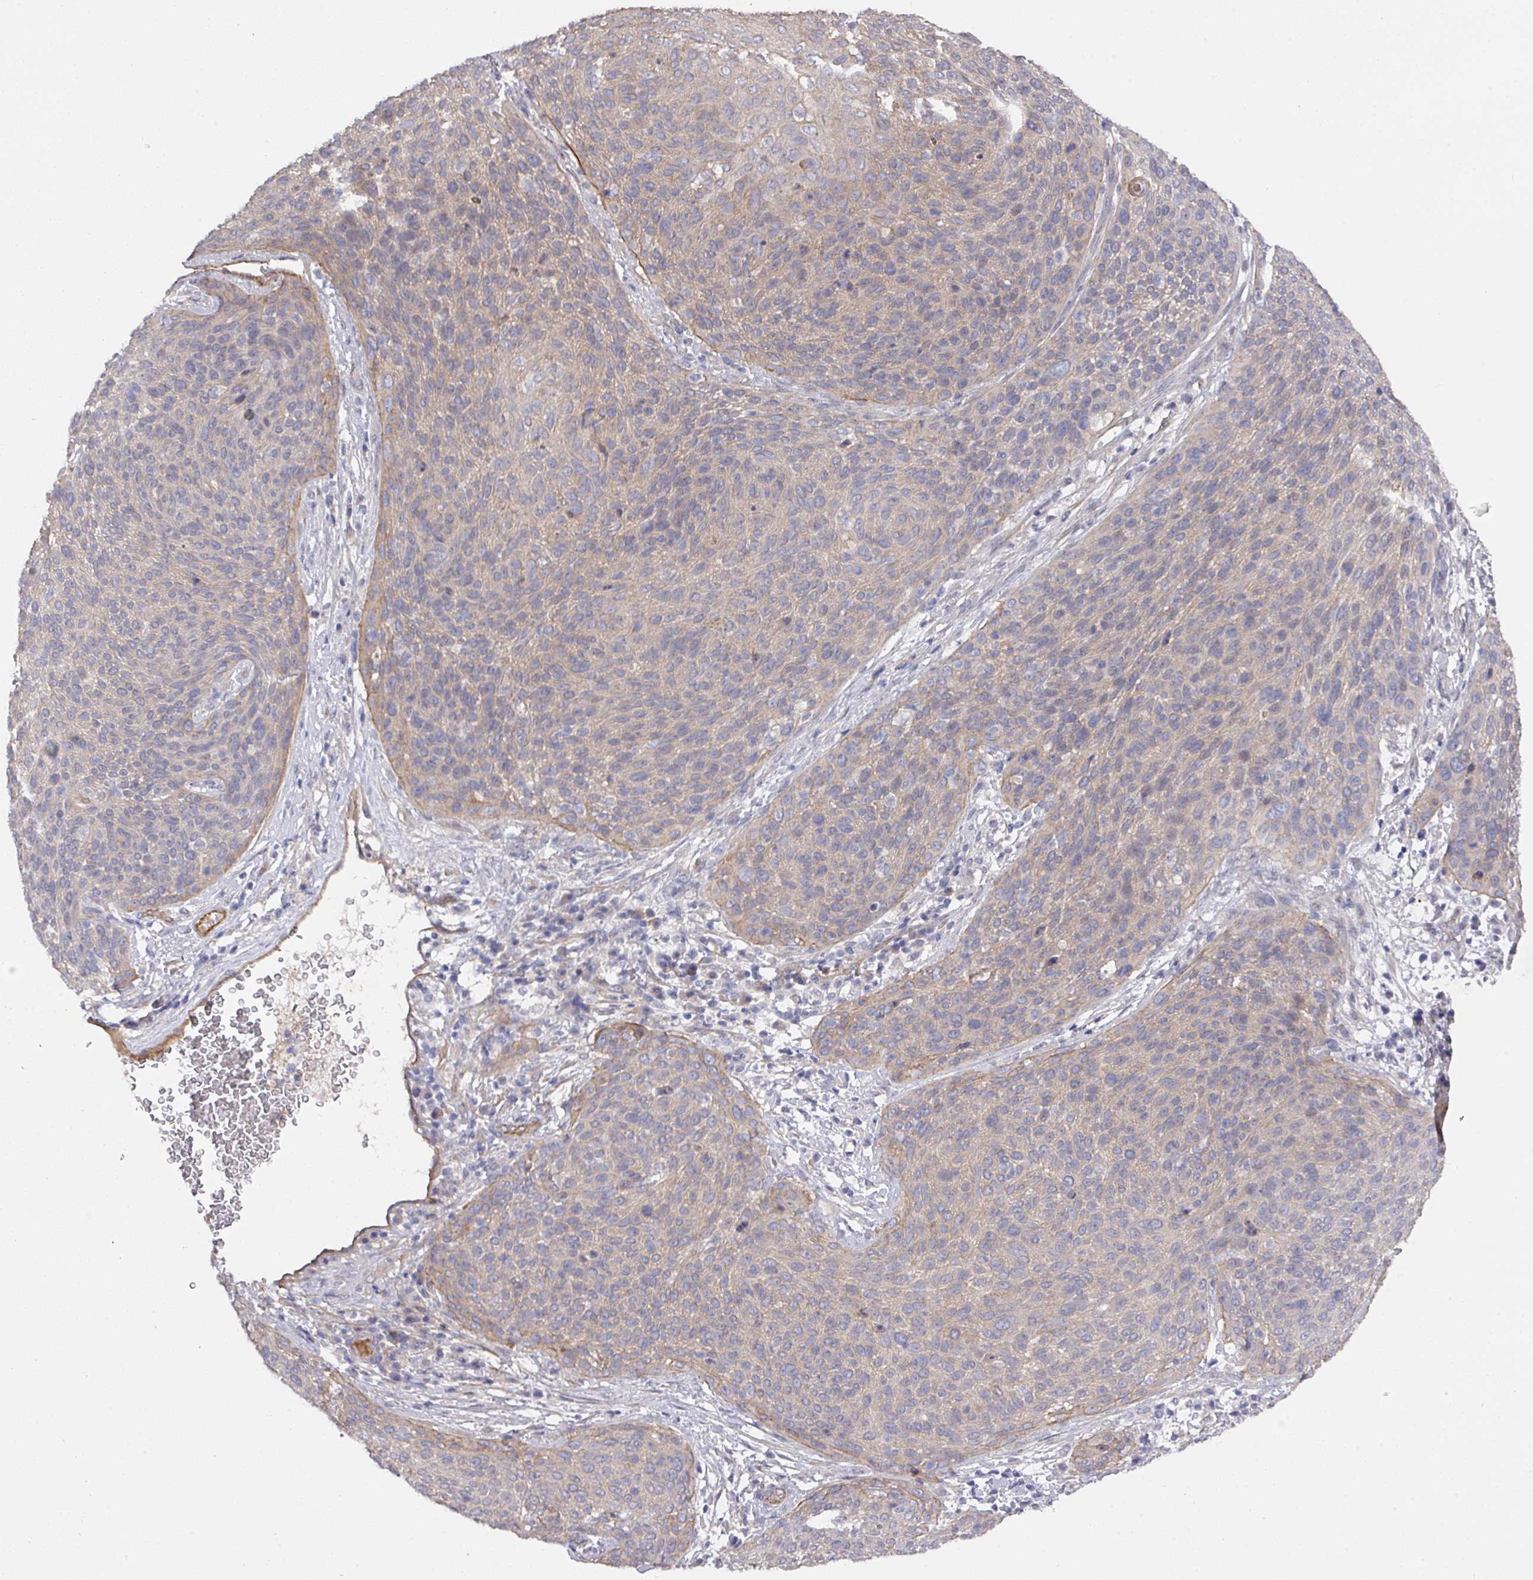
{"staining": {"intensity": "weak", "quantity": "<25%", "location": "cytoplasmic/membranous"}, "tissue": "cervical cancer", "cell_type": "Tumor cells", "image_type": "cancer", "snomed": [{"axis": "morphology", "description": "Squamous cell carcinoma, NOS"}, {"axis": "topography", "description": "Cervix"}], "caption": "Cervical cancer (squamous cell carcinoma) stained for a protein using immunohistochemistry (IHC) demonstrates no positivity tumor cells.", "gene": "PRR5", "patient": {"sex": "female", "age": 31}}